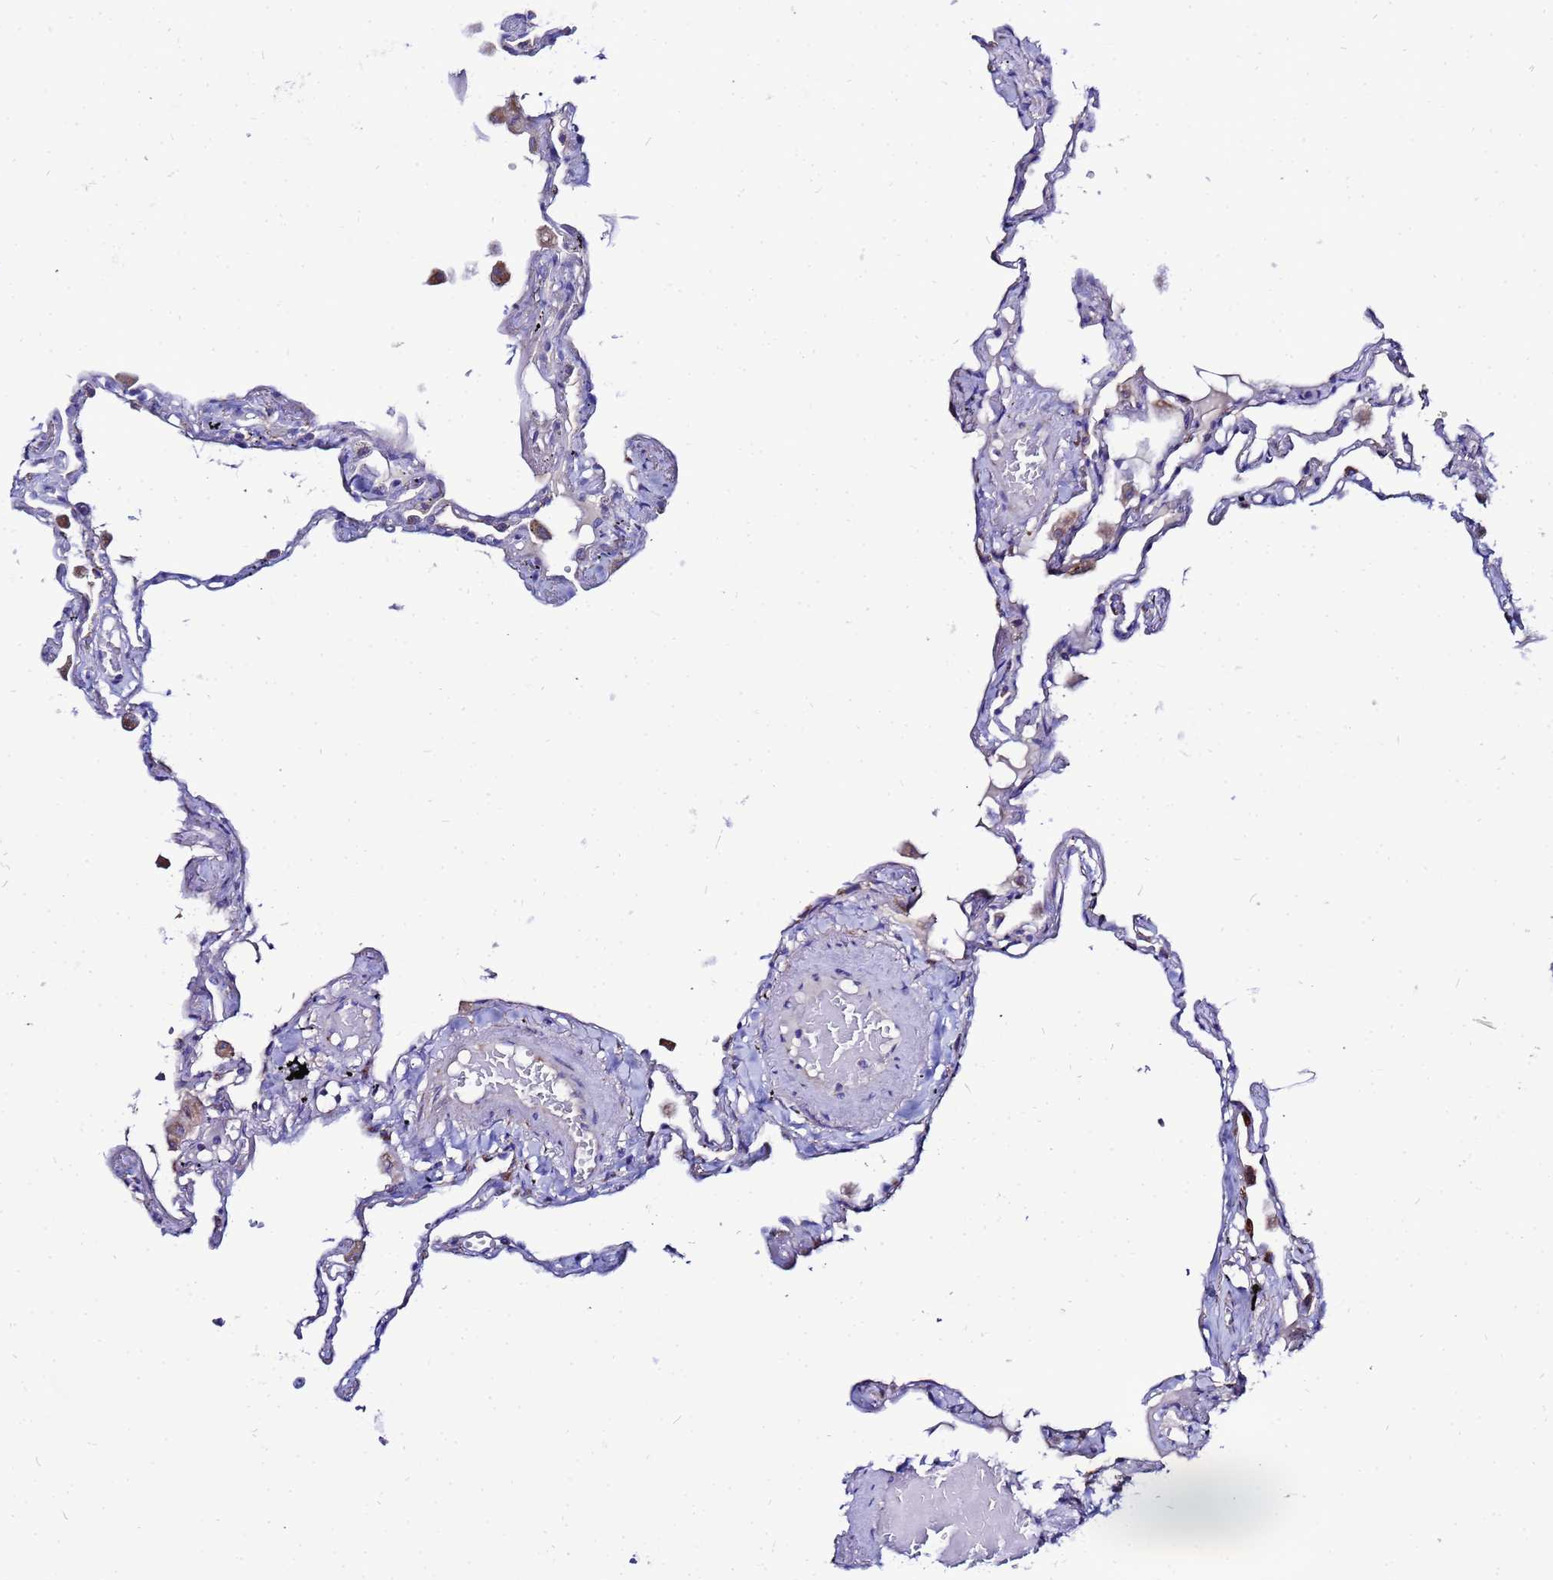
{"staining": {"intensity": "weak", "quantity": "<25%", "location": "cytoplasmic/membranous"}, "tissue": "lung", "cell_type": "Alveolar cells", "image_type": "normal", "snomed": [{"axis": "morphology", "description": "Normal tissue, NOS"}, {"axis": "topography", "description": "Lung"}], "caption": "DAB immunohistochemical staining of benign lung displays no significant expression in alveolar cells.", "gene": "FAHD2A", "patient": {"sex": "female", "age": 67}}